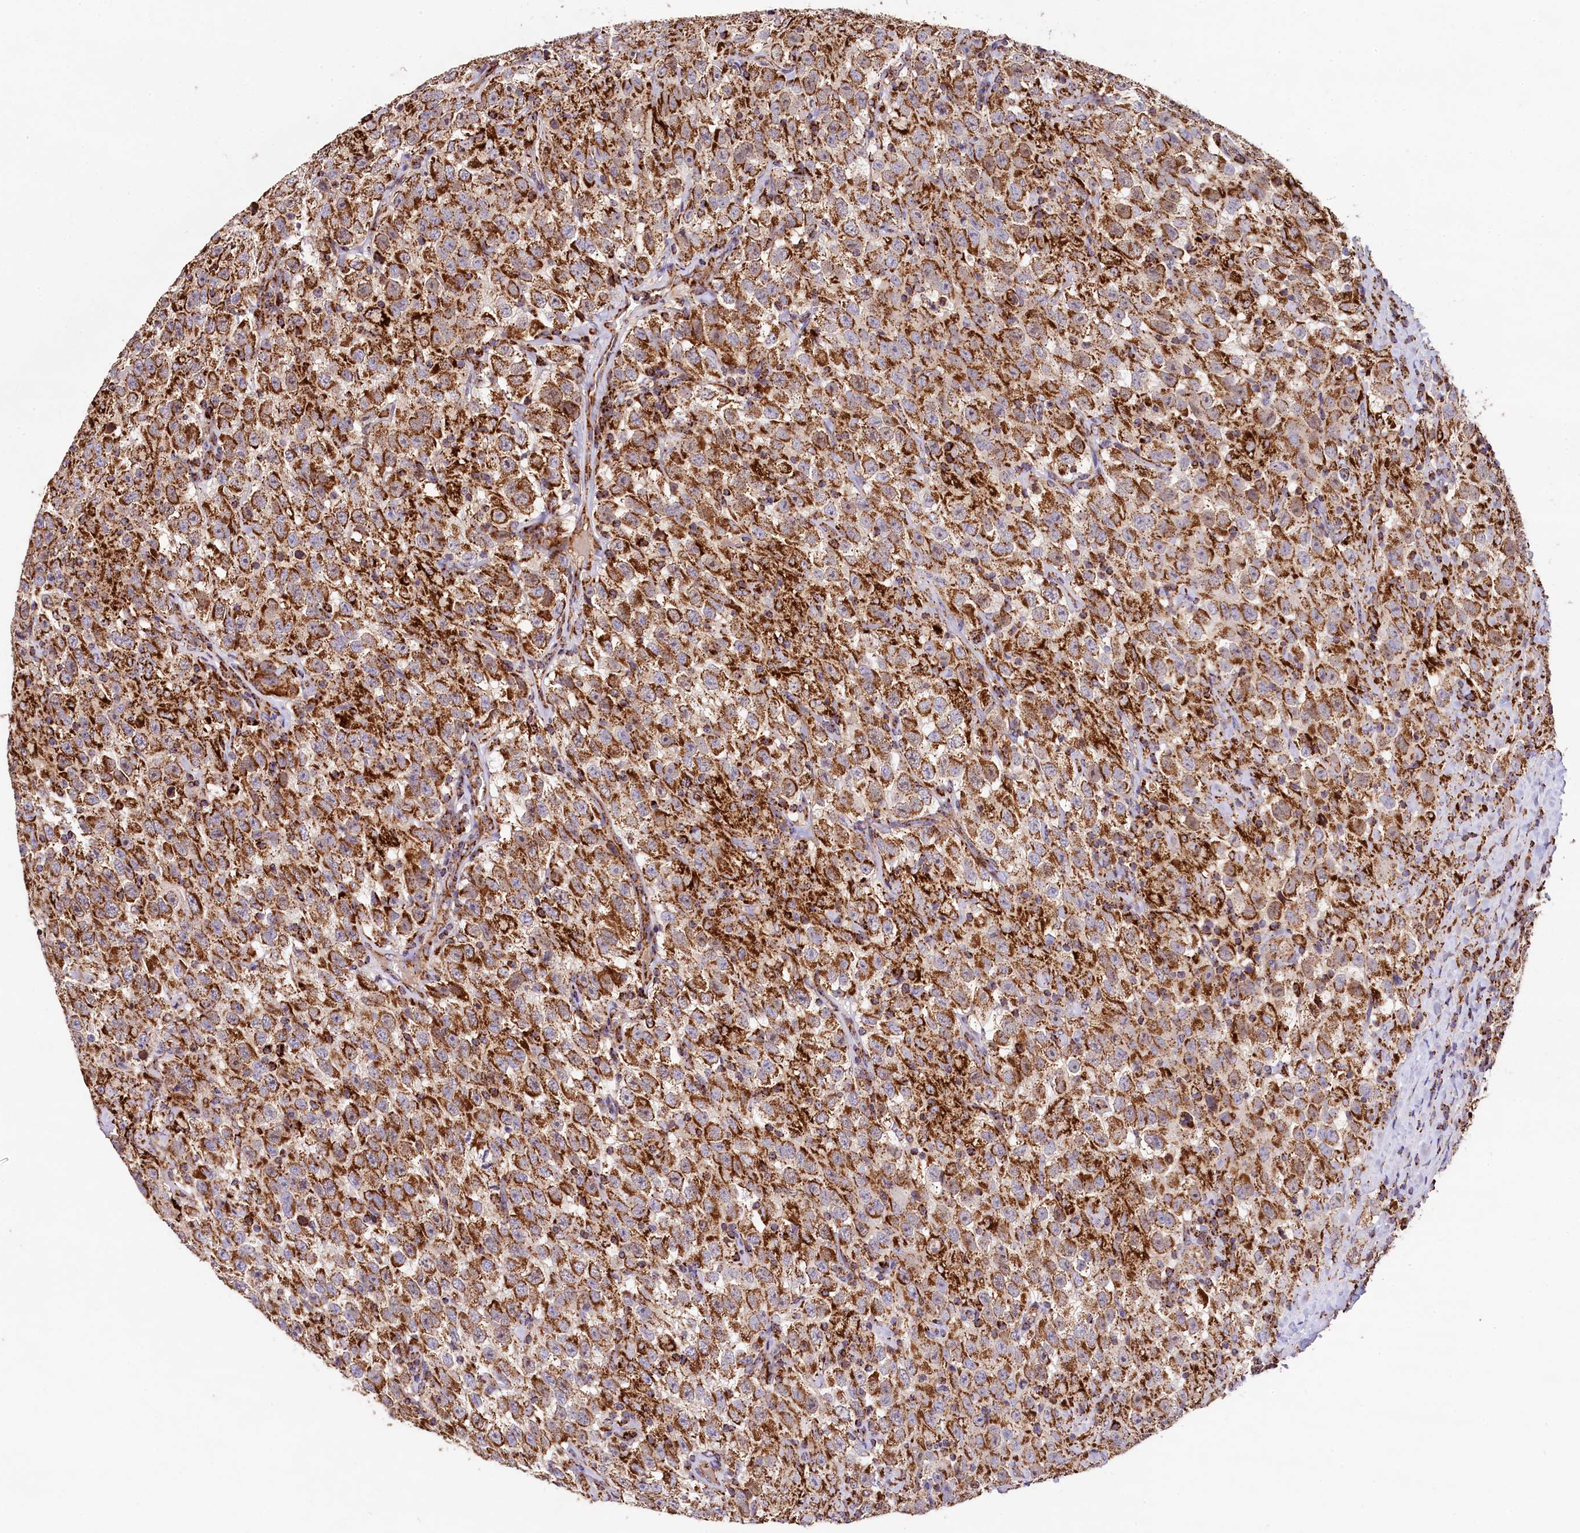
{"staining": {"intensity": "strong", "quantity": ">75%", "location": "cytoplasmic/membranous"}, "tissue": "testis cancer", "cell_type": "Tumor cells", "image_type": "cancer", "snomed": [{"axis": "morphology", "description": "Seminoma, NOS"}, {"axis": "topography", "description": "Testis"}], "caption": "Protein expression analysis of human testis seminoma reveals strong cytoplasmic/membranous positivity in about >75% of tumor cells.", "gene": "CLYBL", "patient": {"sex": "male", "age": 41}}